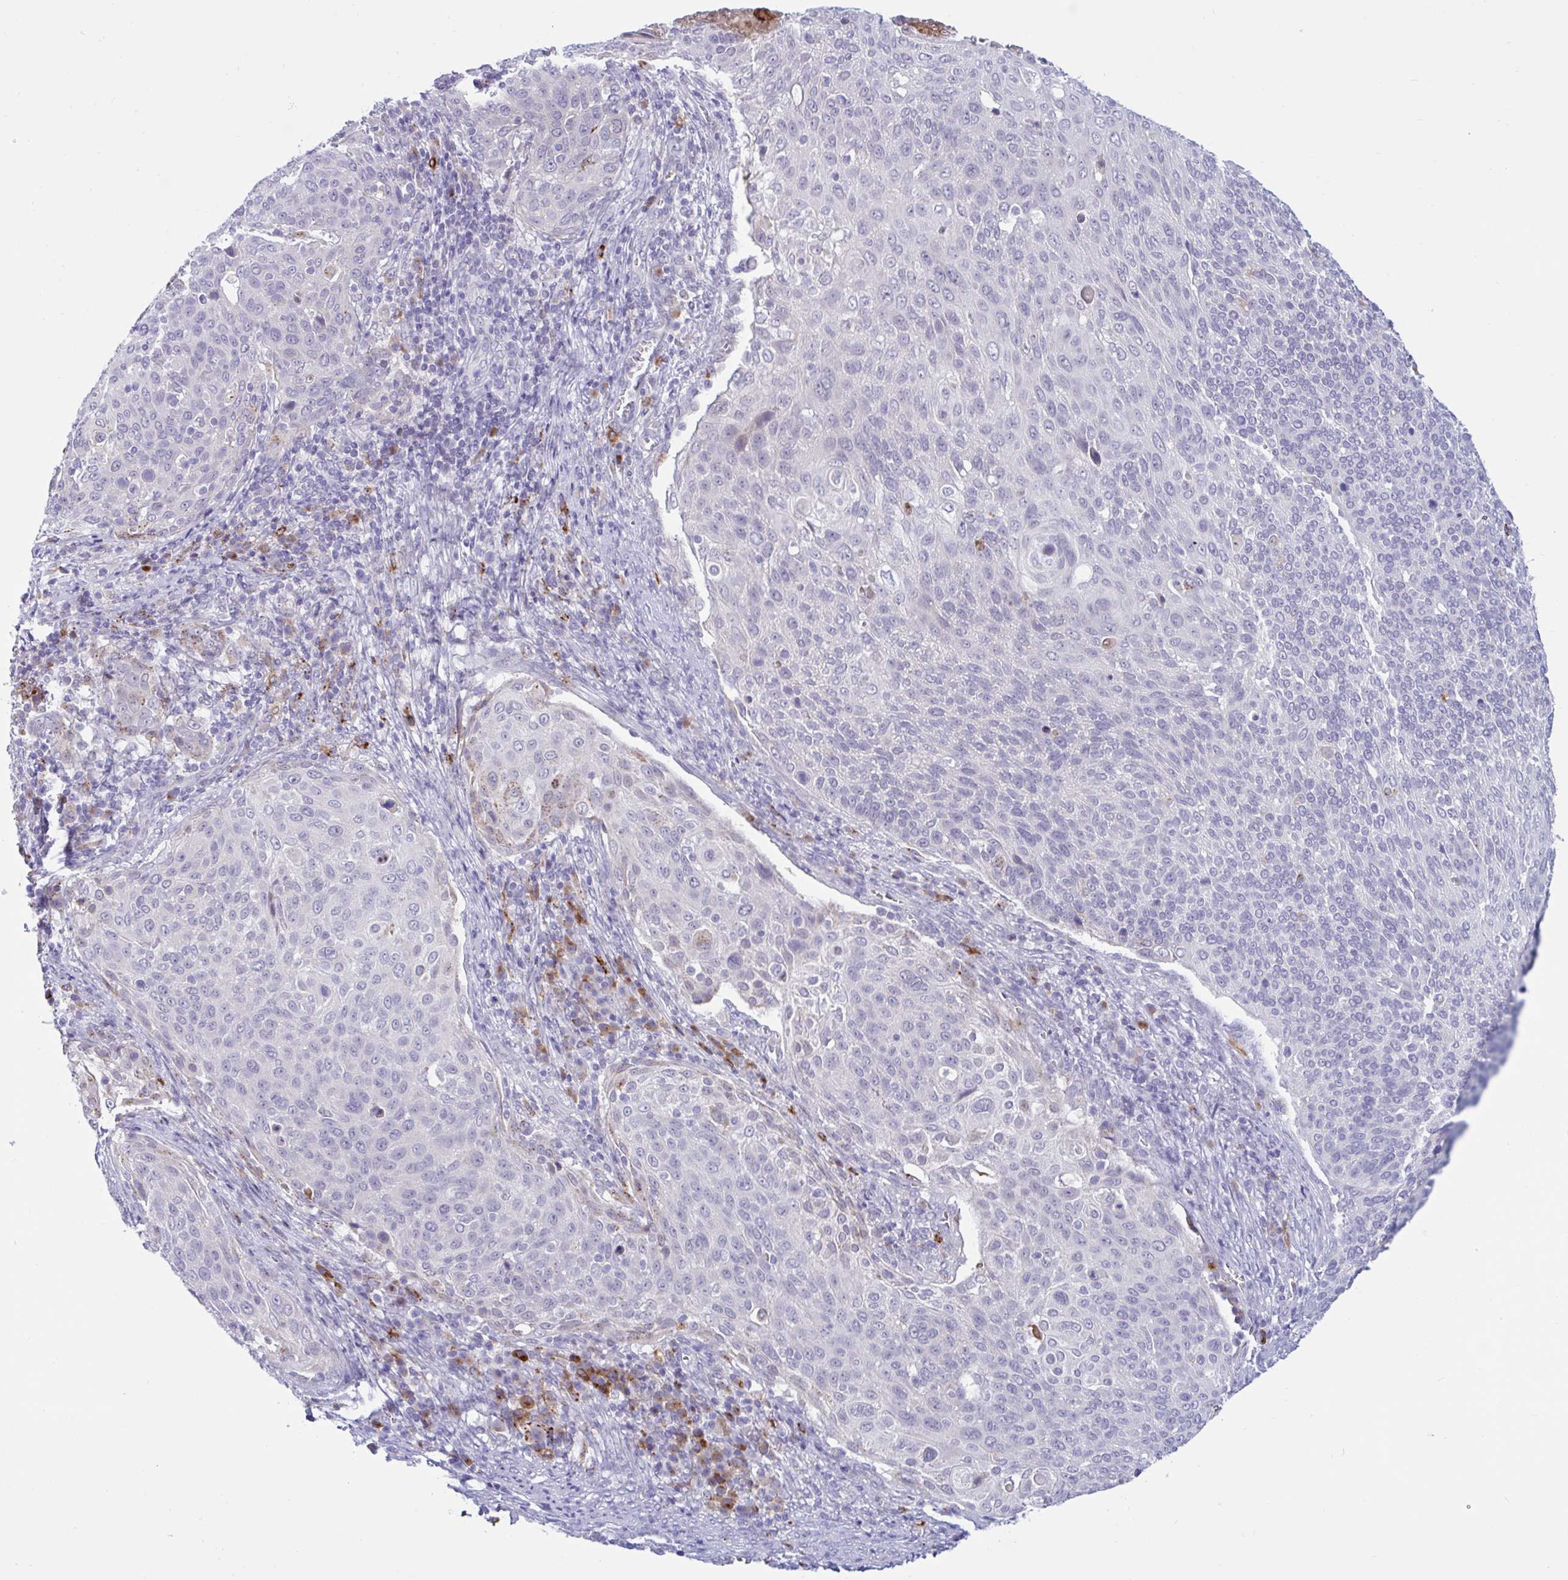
{"staining": {"intensity": "negative", "quantity": "none", "location": "none"}, "tissue": "cervical cancer", "cell_type": "Tumor cells", "image_type": "cancer", "snomed": [{"axis": "morphology", "description": "Squamous cell carcinoma, NOS"}, {"axis": "topography", "description": "Cervix"}], "caption": "Immunohistochemical staining of human squamous cell carcinoma (cervical) exhibits no significant expression in tumor cells. (DAB IHC visualized using brightfield microscopy, high magnification).", "gene": "FAM219B", "patient": {"sex": "female", "age": 31}}